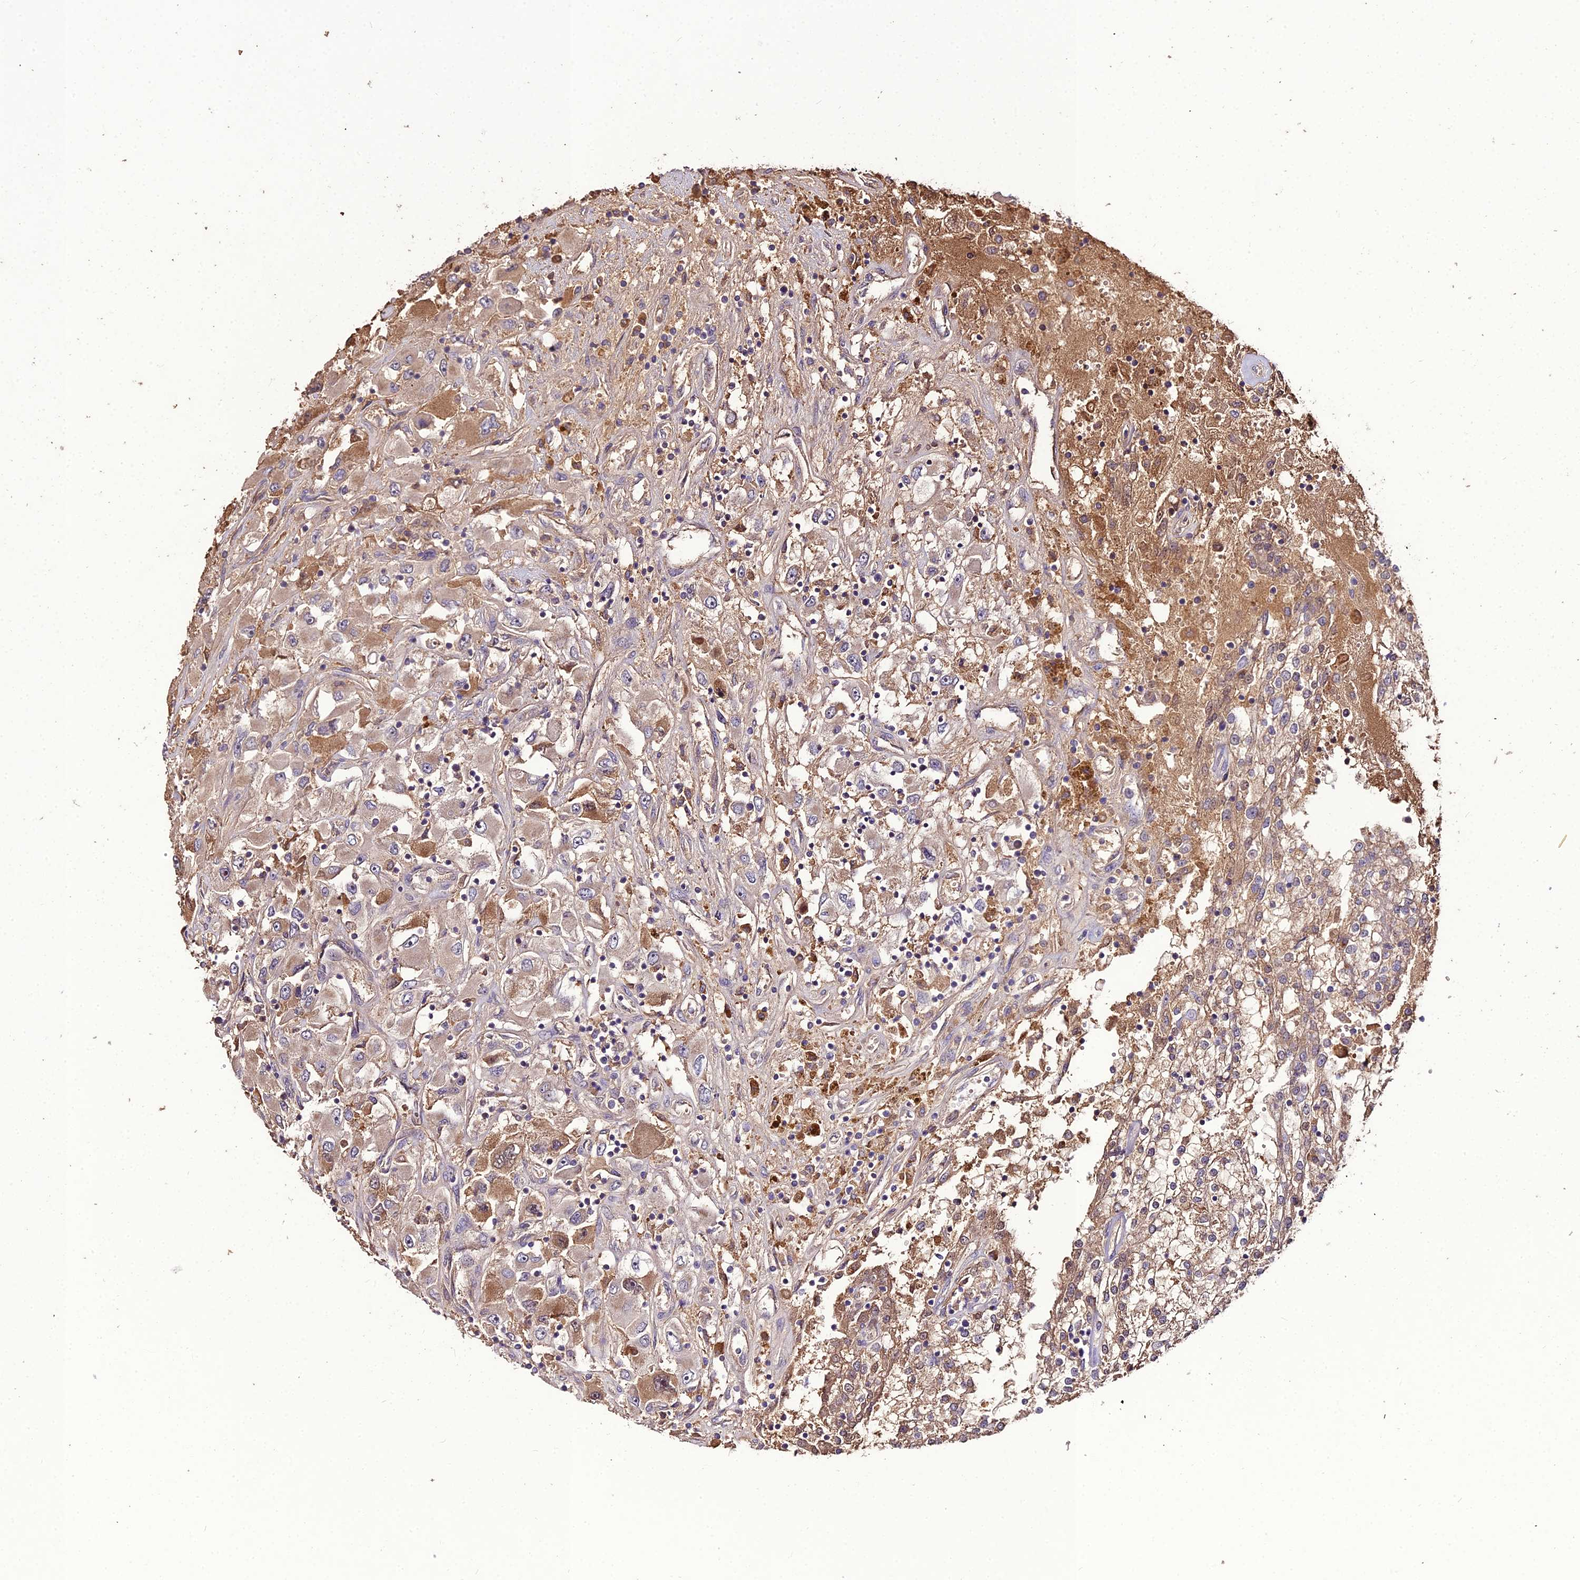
{"staining": {"intensity": "moderate", "quantity": "<25%", "location": "cytoplasmic/membranous"}, "tissue": "renal cancer", "cell_type": "Tumor cells", "image_type": "cancer", "snomed": [{"axis": "morphology", "description": "Adenocarcinoma, NOS"}, {"axis": "topography", "description": "Kidney"}], "caption": "The micrograph exhibits immunohistochemical staining of renal cancer. There is moderate cytoplasmic/membranous expression is identified in approximately <25% of tumor cells. (Stains: DAB (3,3'-diaminobenzidine) in brown, nuclei in blue, Microscopy: brightfield microscopy at high magnification).", "gene": "KCTD16", "patient": {"sex": "female", "age": 52}}